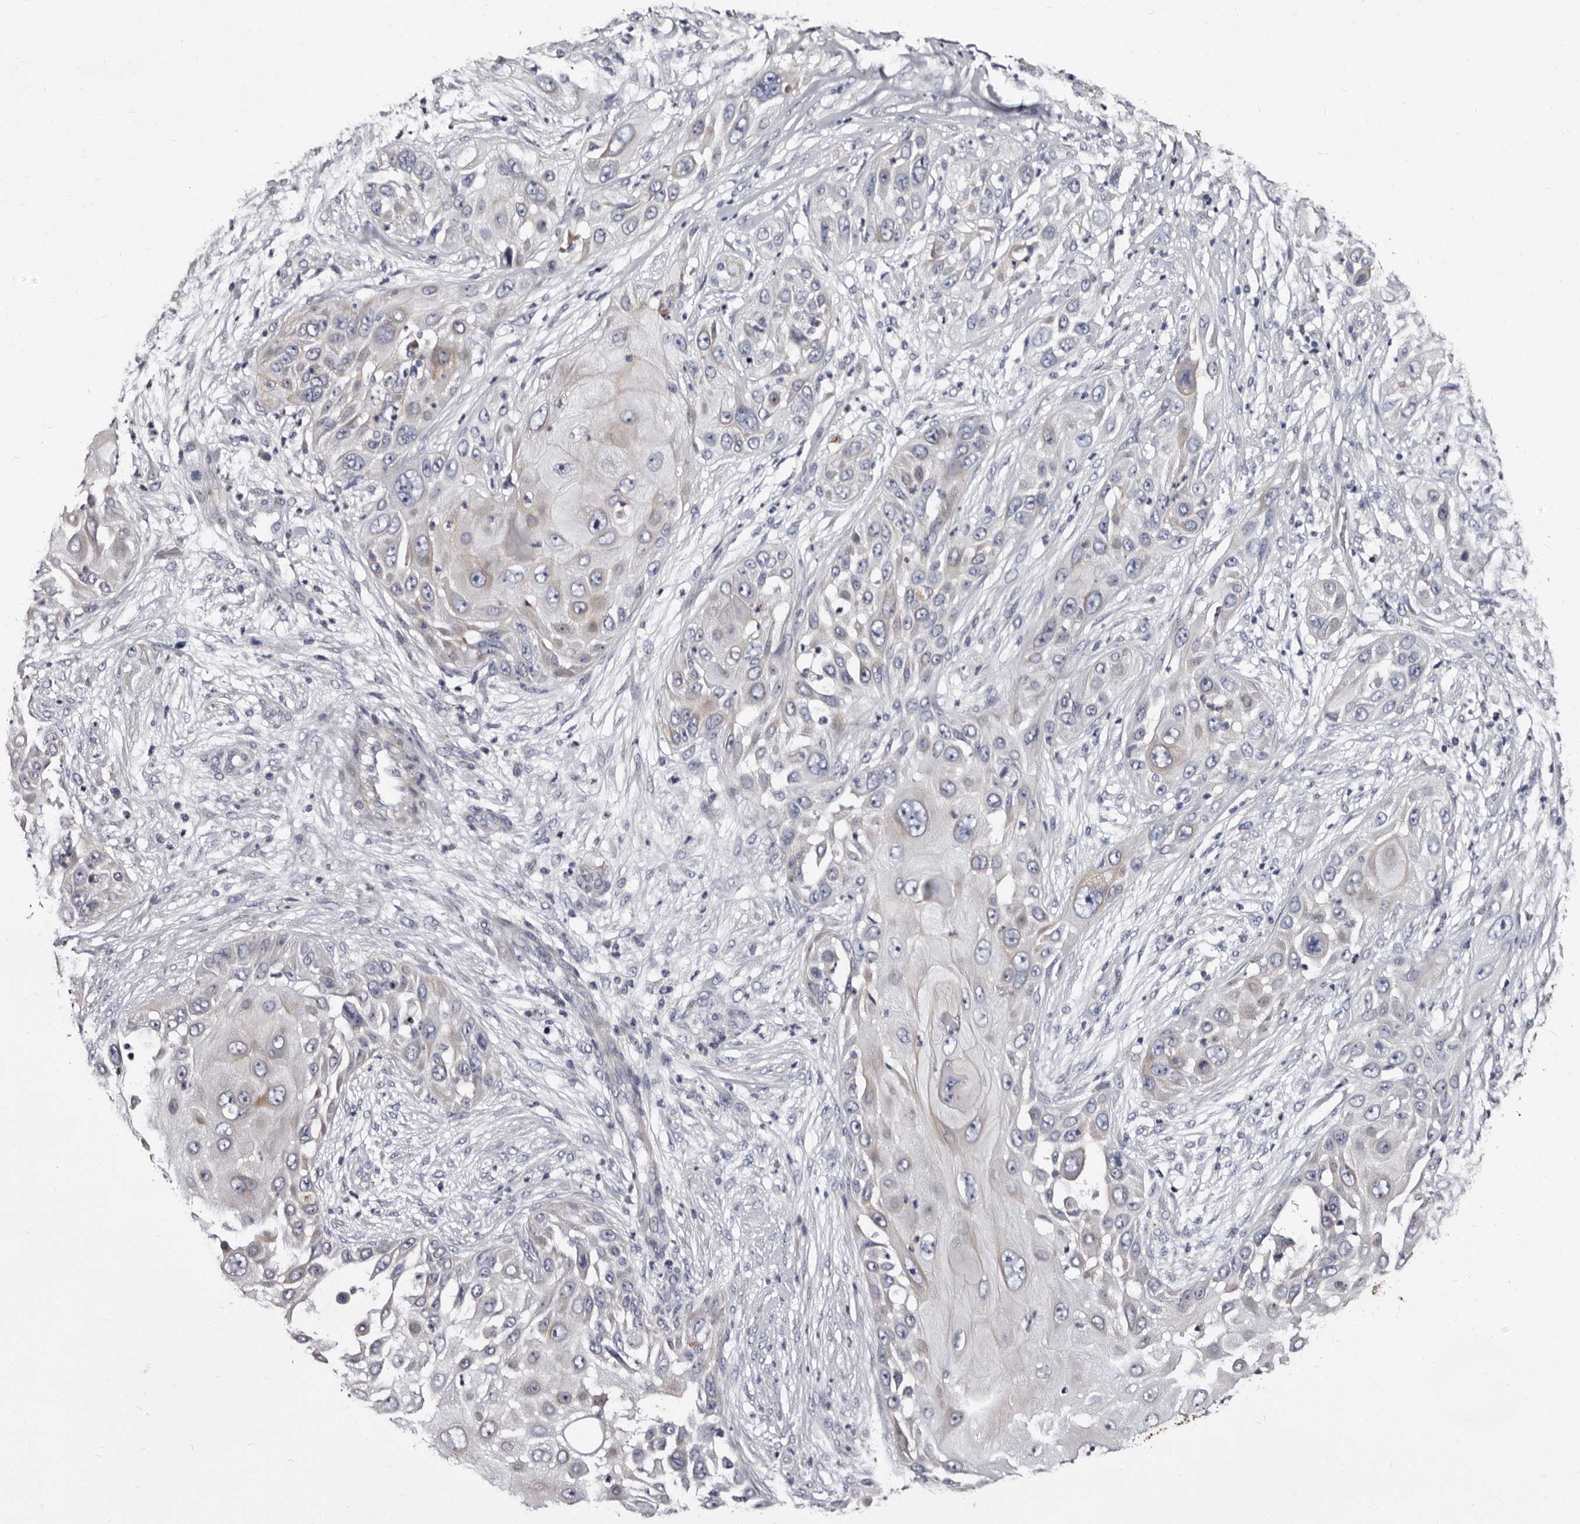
{"staining": {"intensity": "negative", "quantity": "none", "location": "none"}, "tissue": "skin cancer", "cell_type": "Tumor cells", "image_type": "cancer", "snomed": [{"axis": "morphology", "description": "Squamous cell carcinoma, NOS"}, {"axis": "topography", "description": "Skin"}], "caption": "Protein analysis of skin squamous cell carcinoma exhibits no significant staining in tumor cells. (Brightfield microscopy of DAB immunohistochemistry (IHC) at high magnification).", "gene": "AUNIP", "patient": {"sex": "female", "age": 44}}